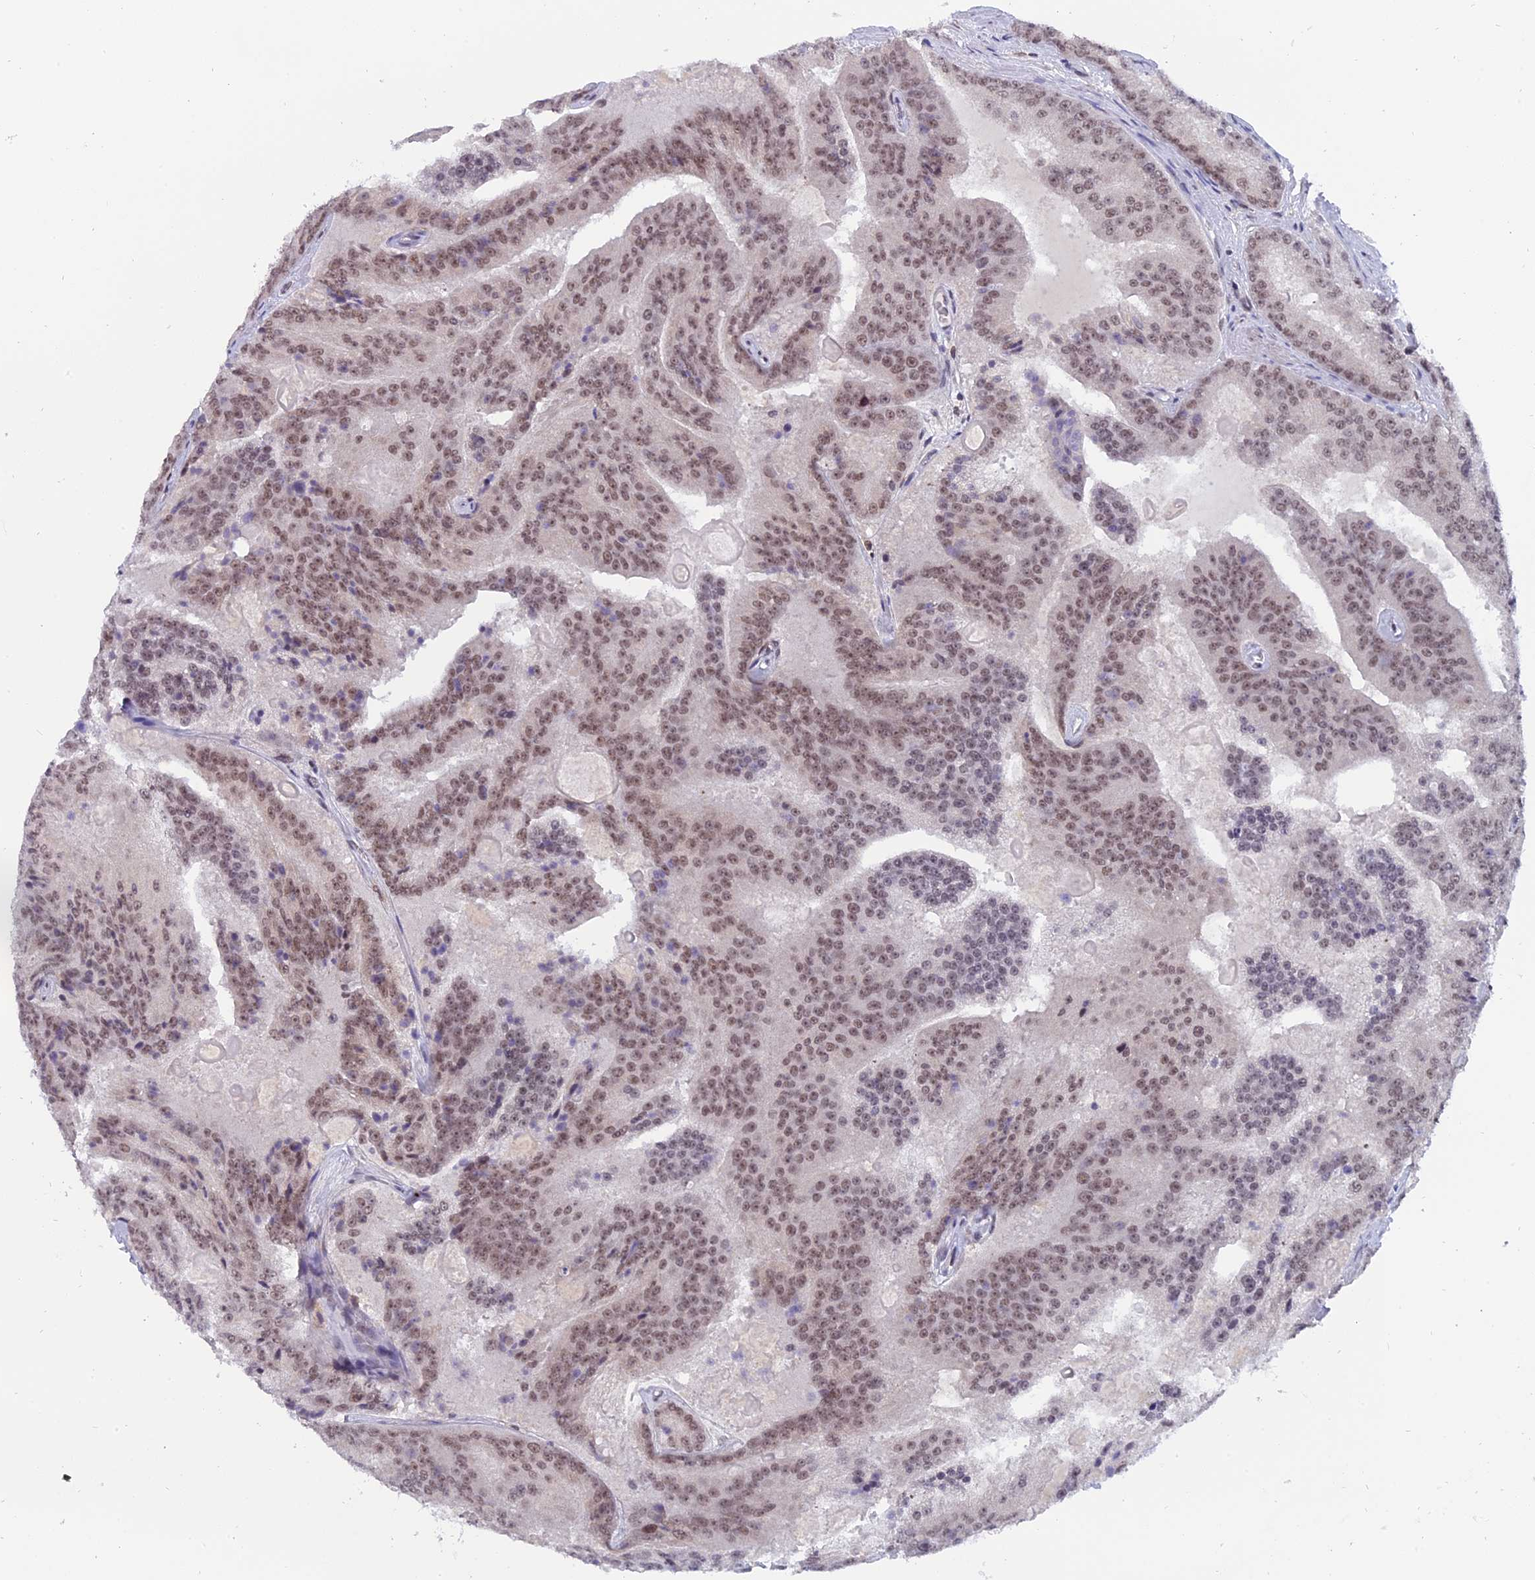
{"staining": {"intensity": "moderate", "quantity": ">75%", "location": "nuclear"}, "tissue": "prostate cancer", "cell_type": "Tumor cells", "image_type": "cancer", "snomed": [{"axis": "morphology", "description": "Adenocarcinoma, High grade"}, {"axis": "topography", "description": "Prostate"}], "caption": "Brown immunohistochemical staining in prostate cancer shows moderate nuclear expression in approximately >75% of tumor cells.", "gene": "TADA3", "patient": {"sex": "male", "age": 61}}